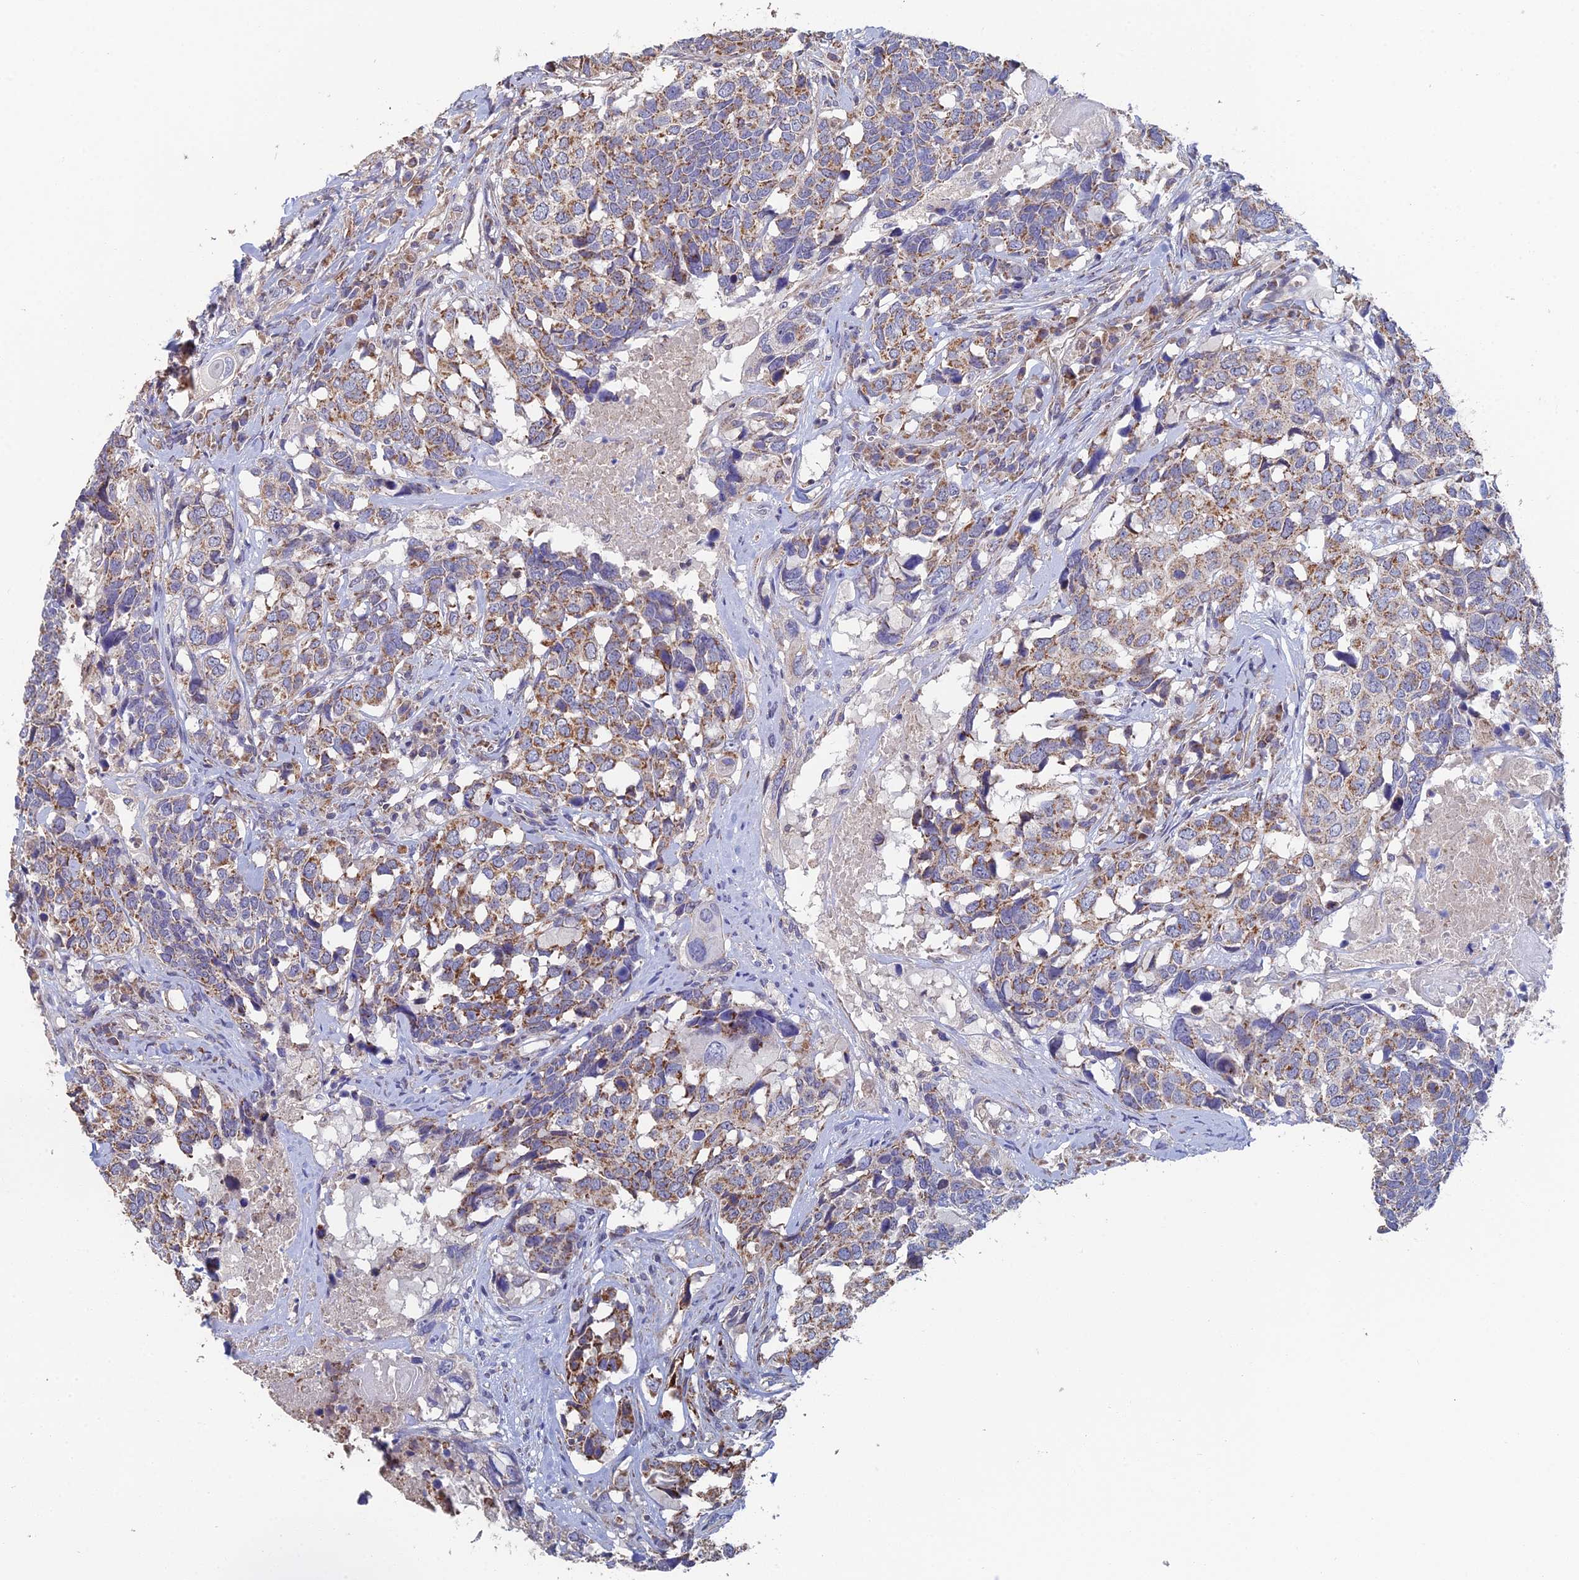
{"staining": {"intensity": "moderate", "quantity": ">75%", "location": "cytoplasmic/membranous"}, "tissue": "head and neck cancer", "cell_type": "Tumor cells", "image_type": "cancer", "snomed": [{"axis": "morphology", "description": "Squamous cell carcinoma, NOS"}, {"axis": "topography", "description": "Head-Neck"}], "caption": "A photomicrograph of head and neck squamous cell carcinoma stained for a protein displays moderate cytoplasmic/membranous brown staining in tumor cells.", "gene": "ECSIT", "patient": {"sex": "male", "age": 66}}